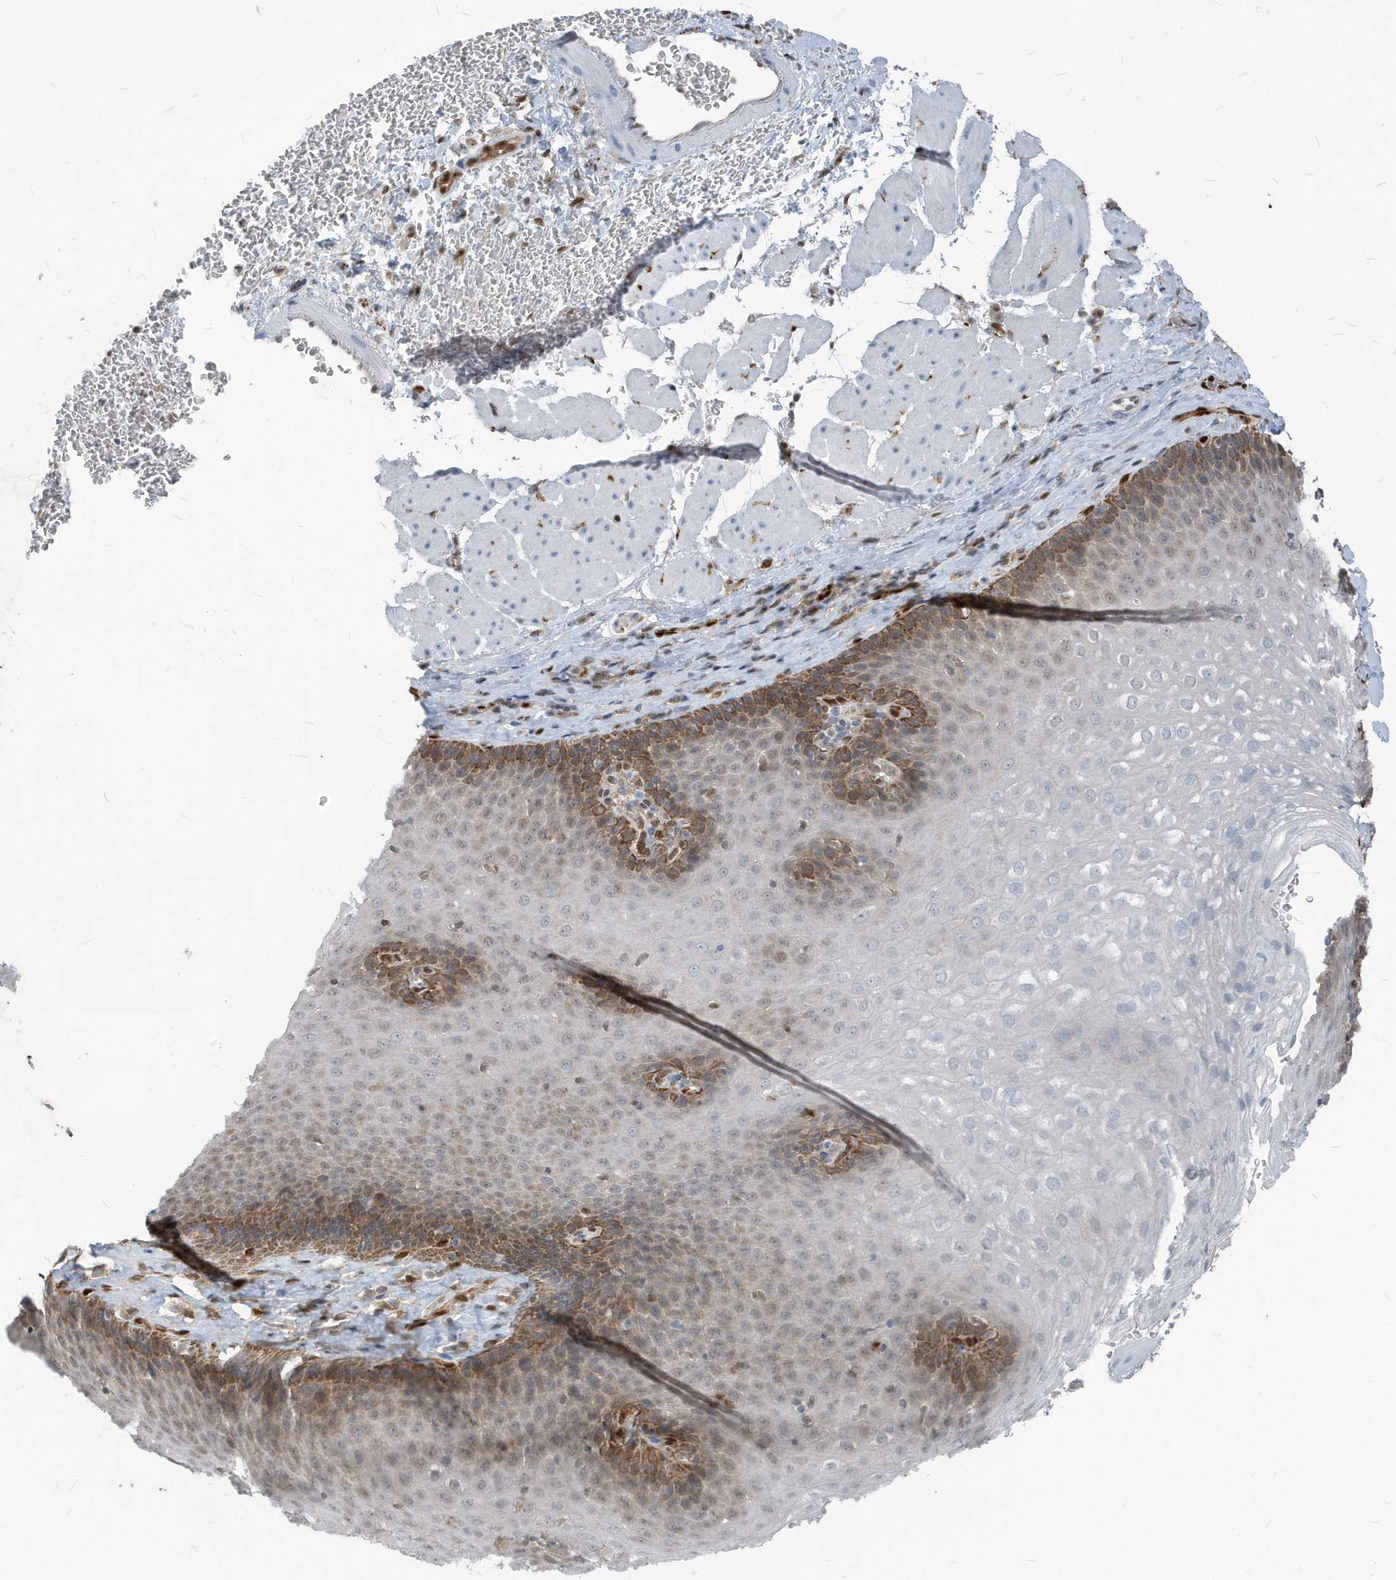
{"staining": {"intensity": "moderate", "quantity": "25%-75%", "location": "cytoplasmic/membranous,nuclear"}, "tissue": "esophagus", "cell_type": "Squamous epithelial cells", "image_type": "normal", "snomed": [{"axis": "morphology", "description": "Normal tissue, NOS"}, {"axis": "topography", "description": "Esophagus"}], "caption": "Protein staining shows moderate cytoplasmic/membranous,nuclear positivity in about 25%-75% of squamous epithelial cells in unremarkable esophagus. The staining is performed using DAB (3,3'-diaminobenzidine) brown chromogen to label protein expression. The nuclei are counter-stained blue using hematoxylin.", "gene": "NCOA7", "patient": {"sex": "female", "age": 66}}